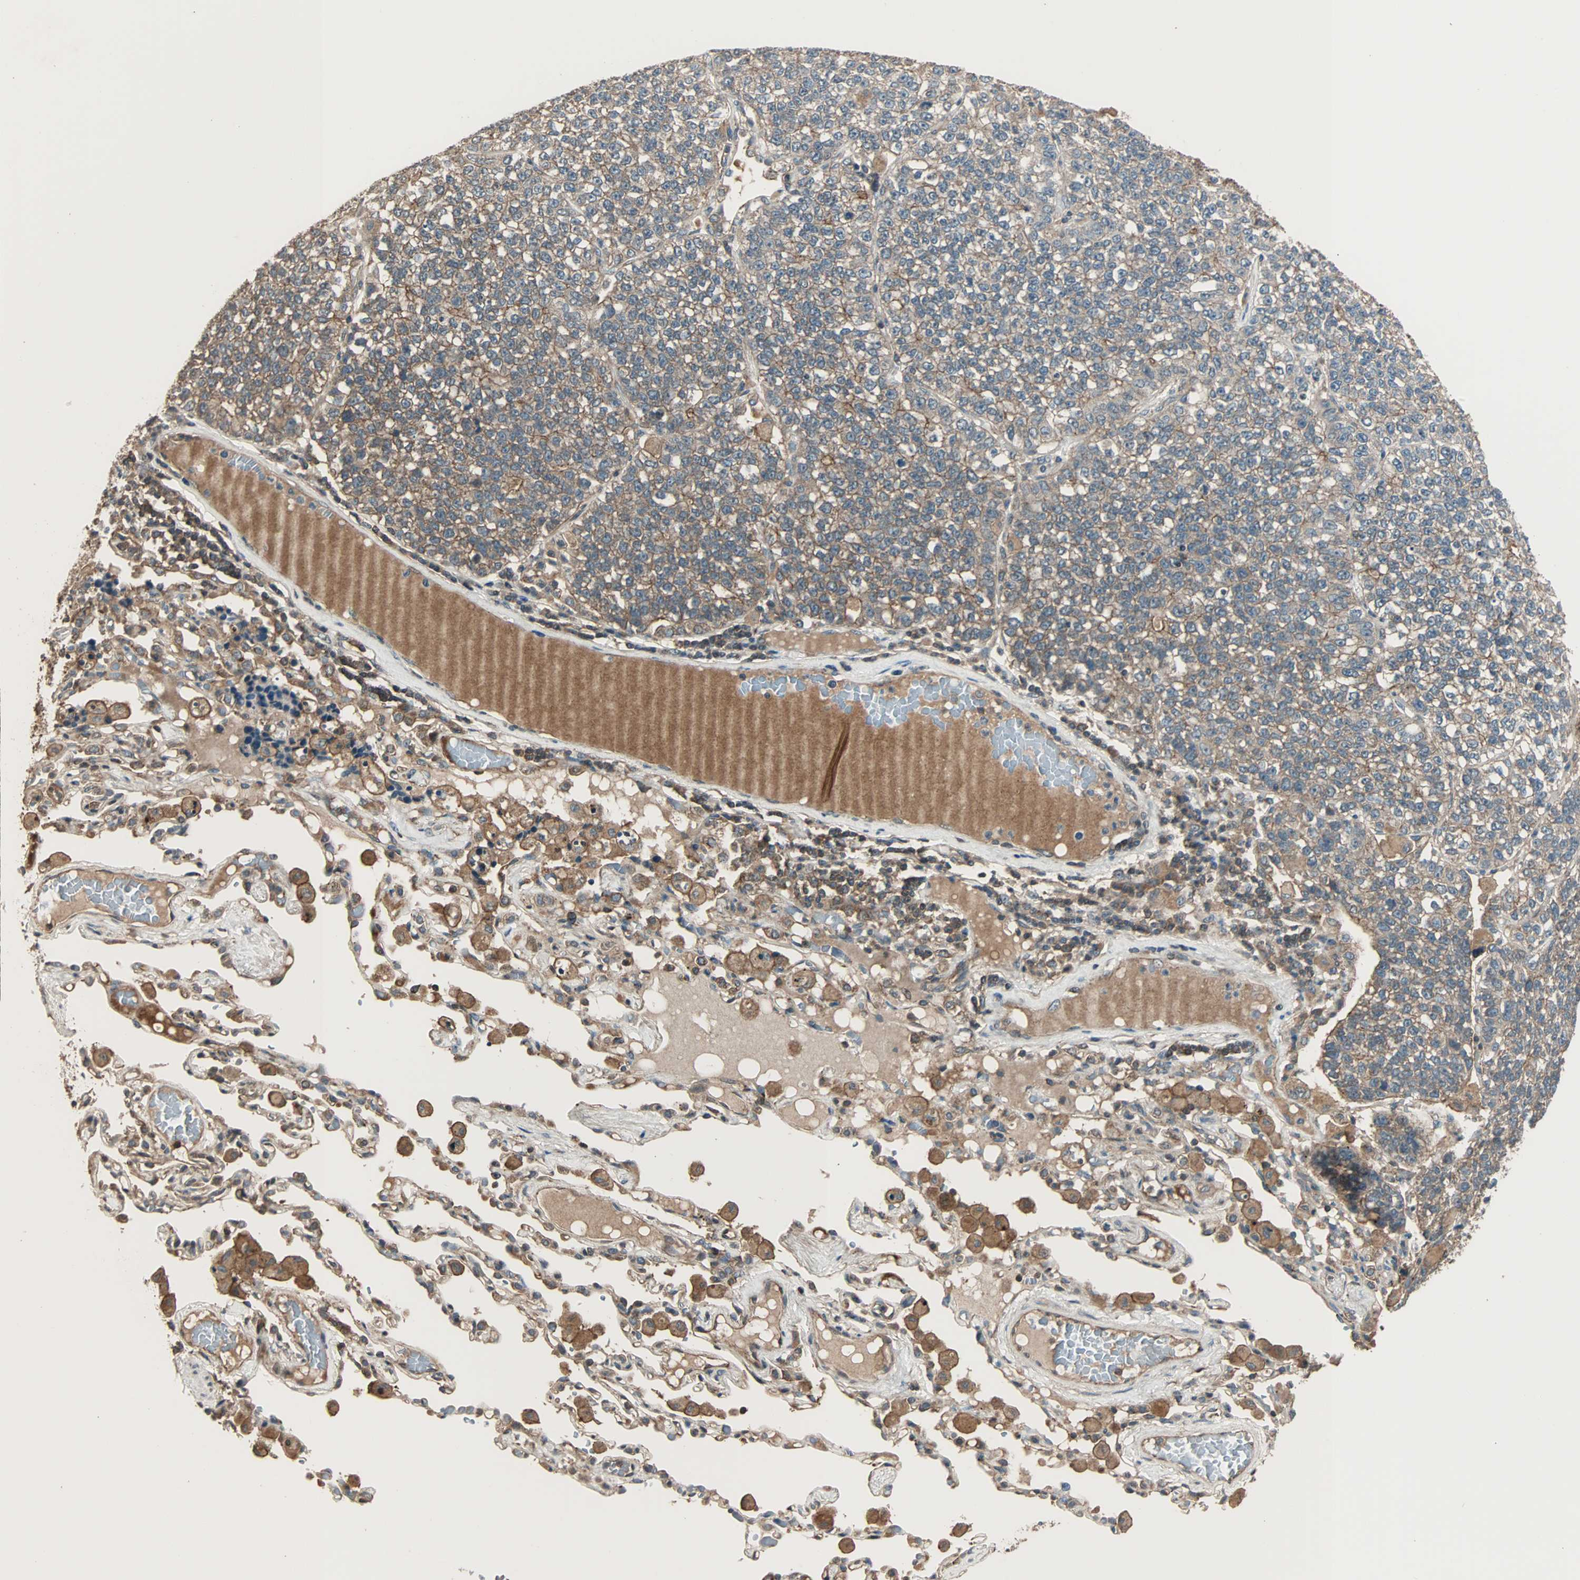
{"staining": {"intensity": "weak", "quantity": ">75%", "location": "cytoplasmic/membranous"}, "tissue": "lung cancer", "cell_type": "Tumor cells", "image_type": "cancer", "snomed": [{"axis": "morphology", "description": "Adenocarcinoma, NOS"}, {"axis": "topography", "description": "Lung"}], "caption": "DAB (3,3'-diaminobenzidine) immunohistochemical staining of human lung adenocarcinoma exhibits weak cytoplasmic/membranous protein expression in about >75% of tumor cells. (brown staining indicates protein expression, while blue staining denotes nuclei).", "gene": "MAP3K21", "patient": {"sex": "male", "age": 49}}